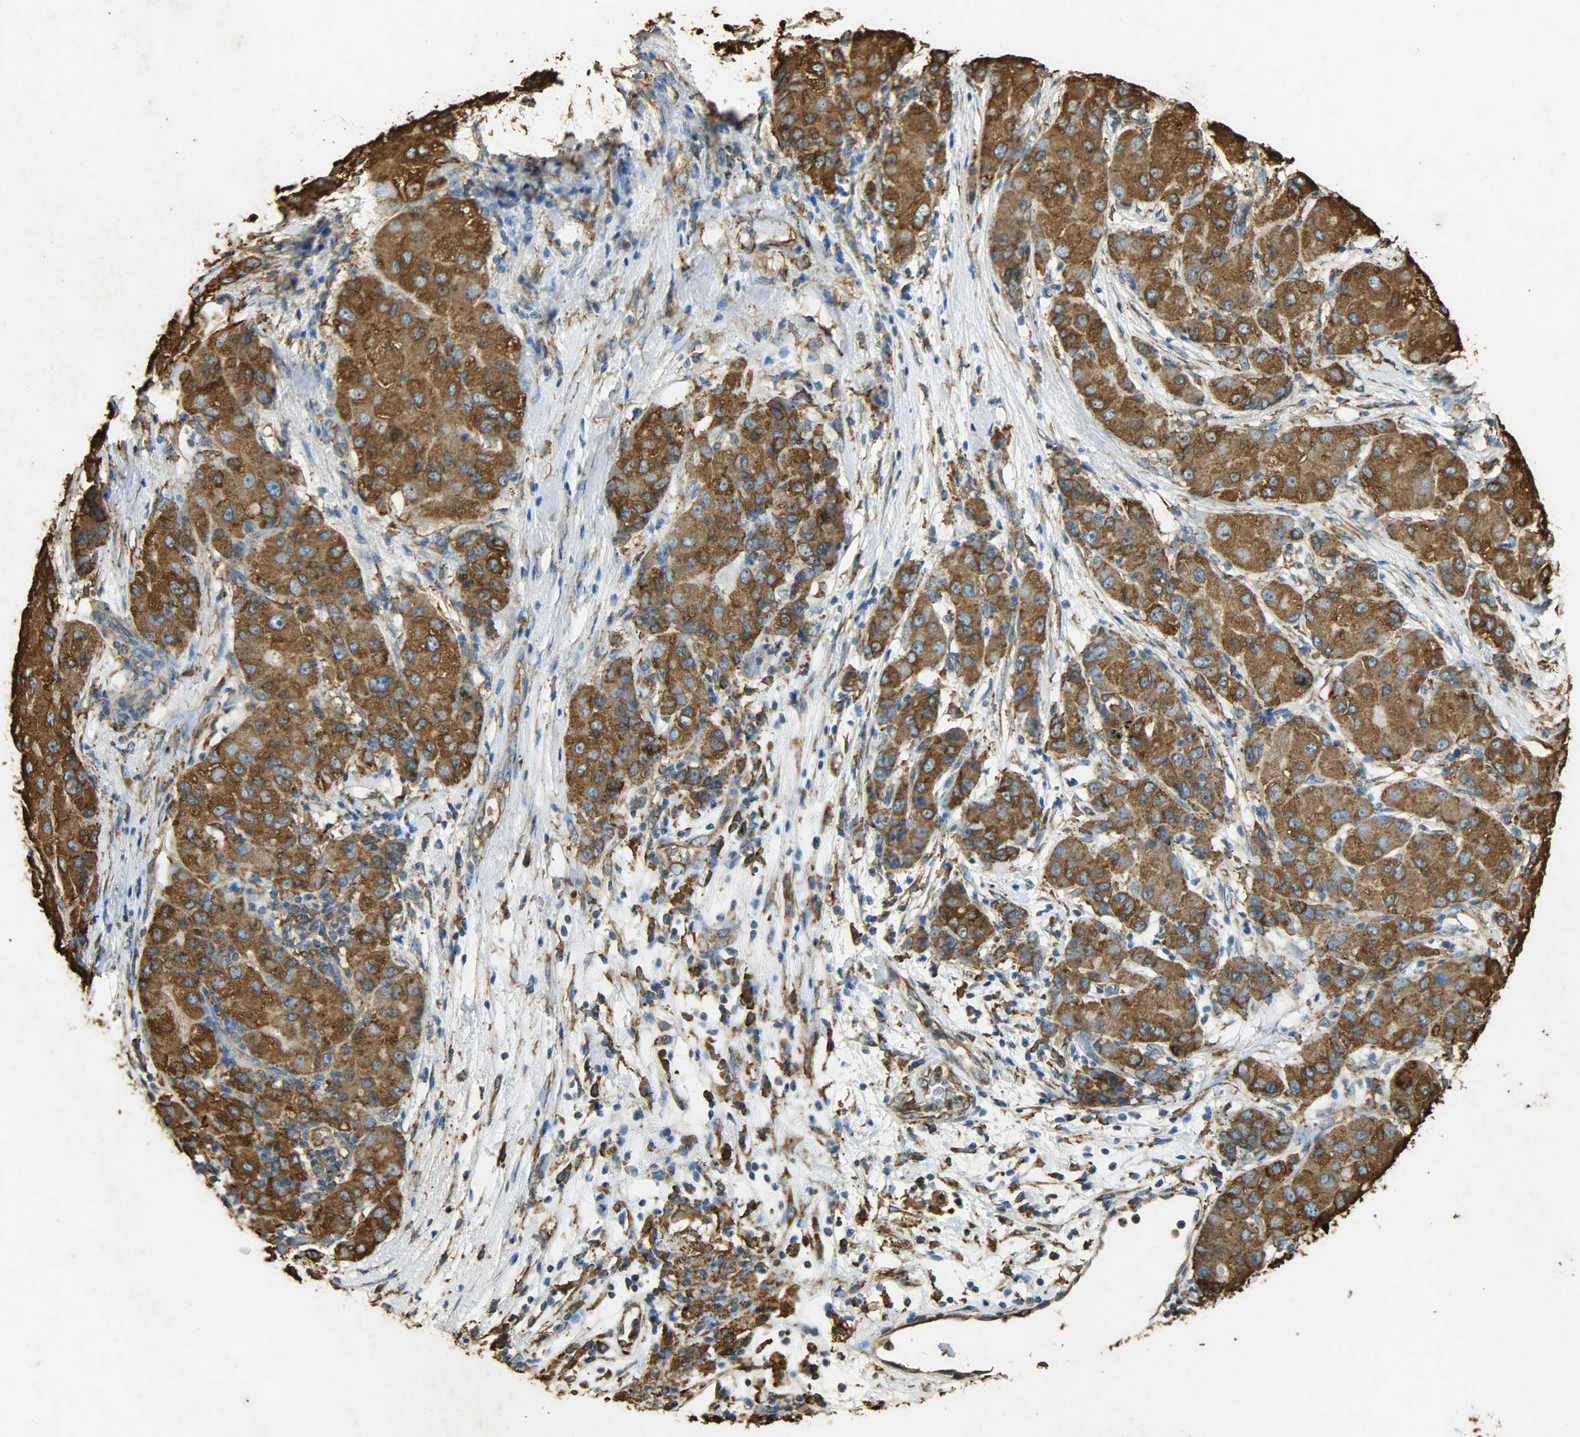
{"staining": {"intensity": "moderate", "quantity": ">75%", "location": "cytoplasmic/membranous"}, "tissue": "liver cancer", "cell_type": "Tumor cells", "image_type": "cancer", "snomed": [{"axis": "morphology", "description": "Carcinoma, Hepatocellular, NOS"}, {"axis": "topography", "description": "Liver"}], "caption": "Liver hepatocellular carcinoma stained with a brown dye exhibits moderate cytoplasmic/membranous positive positivity in approximately >75% of tumor cells.", "gene": "HSP90B1", "patient": {"sex": "male", "age": 80}}